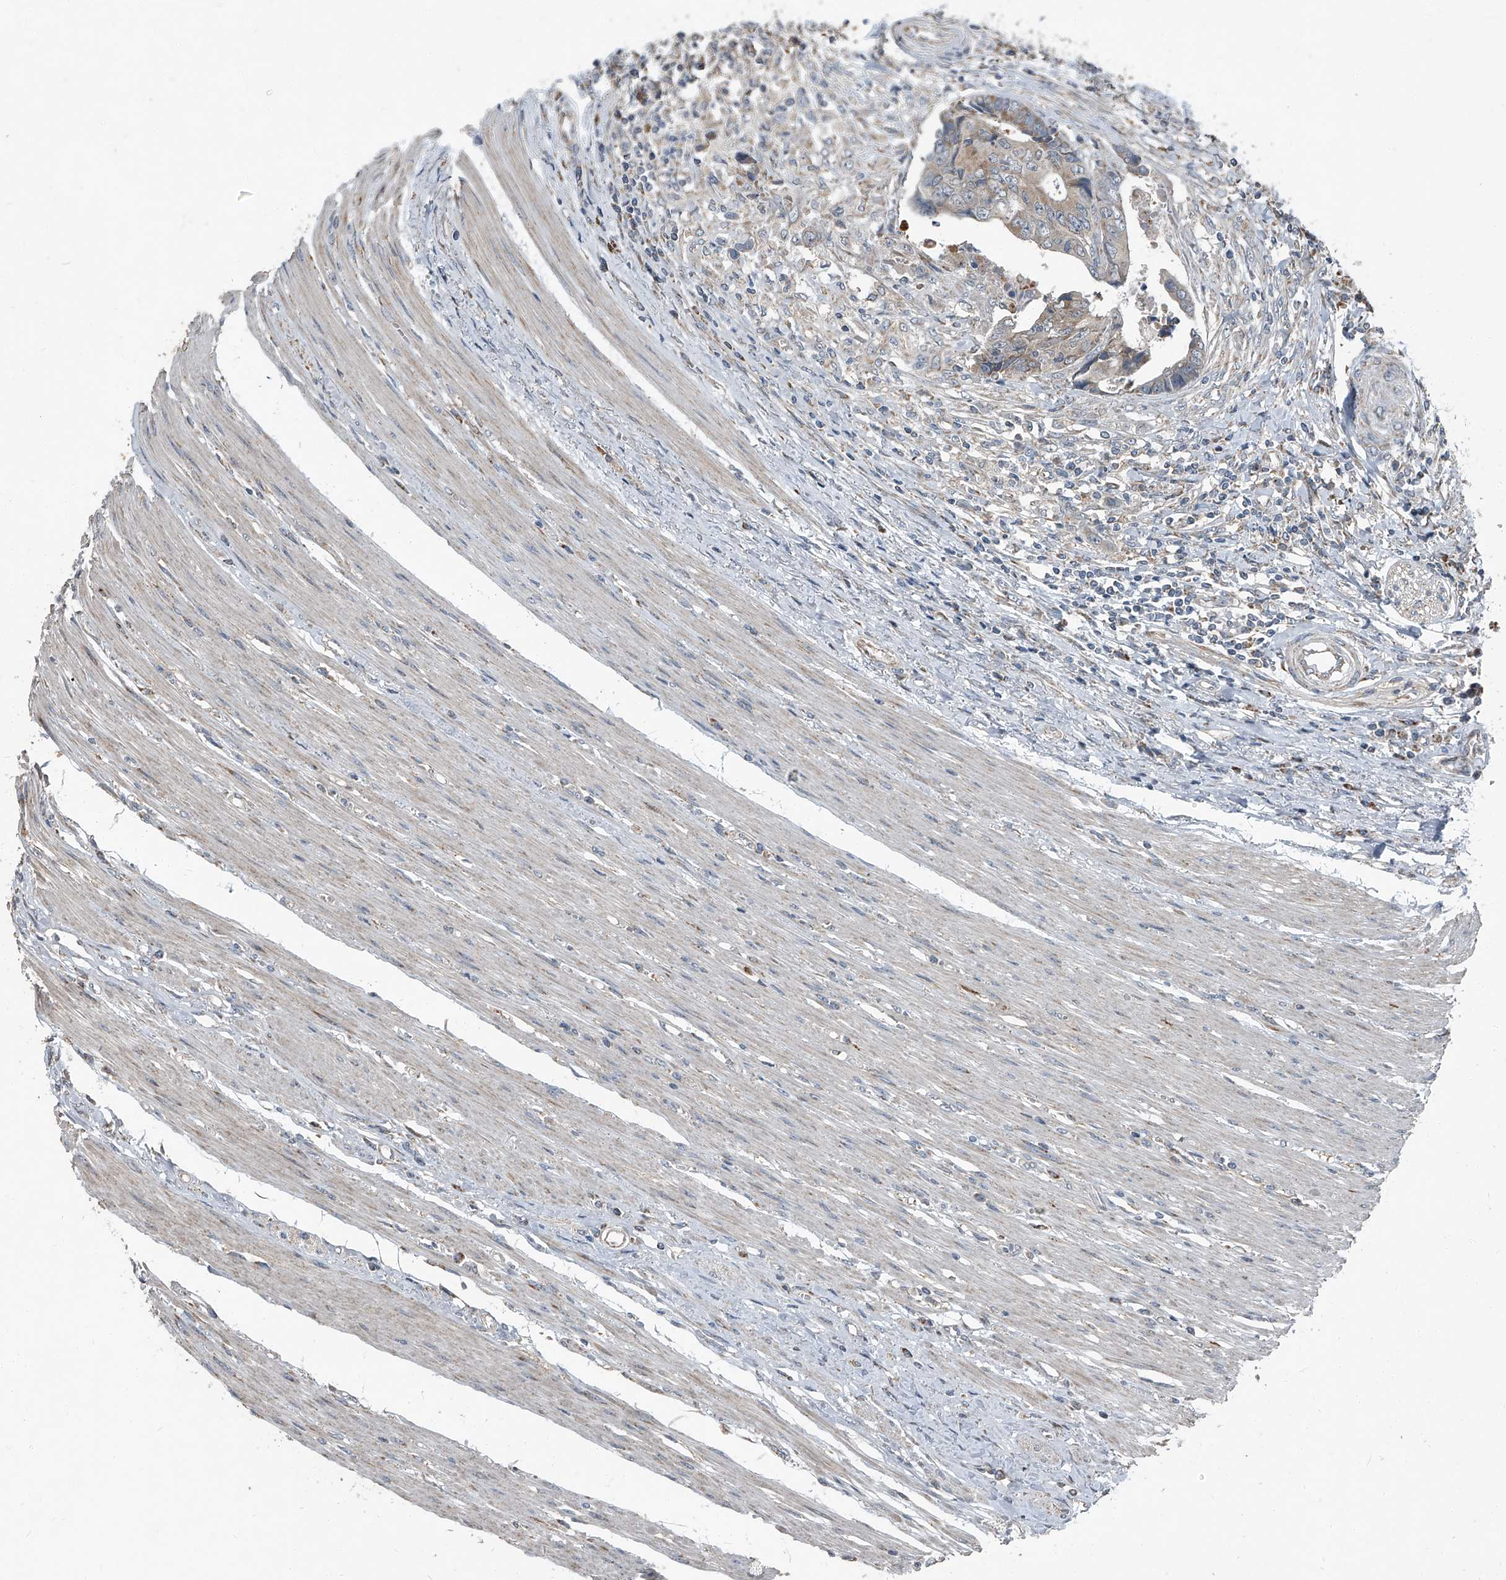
{"staining": {"intensity": "weak", "quantity": ">75%", "location": "cytoplasmic/membranous"}, "tissue": "colorectal cancer", "cell_type": "Tumor cells", "image_type": "cancer", "snomed": [{"axis": "morphology", "description": "Adenocarcinoma, NOS"}, {"axis": "topography", "description": "Rectum"}], "caption": "Protein expression analysis of colorectal adenocarcinoma demonstrates weak cytoplasmic/membranous staining in approximately >75% of tumor cells.", "gene": "CHRNA7", "patient": {"sex": "male", "age": 84}}